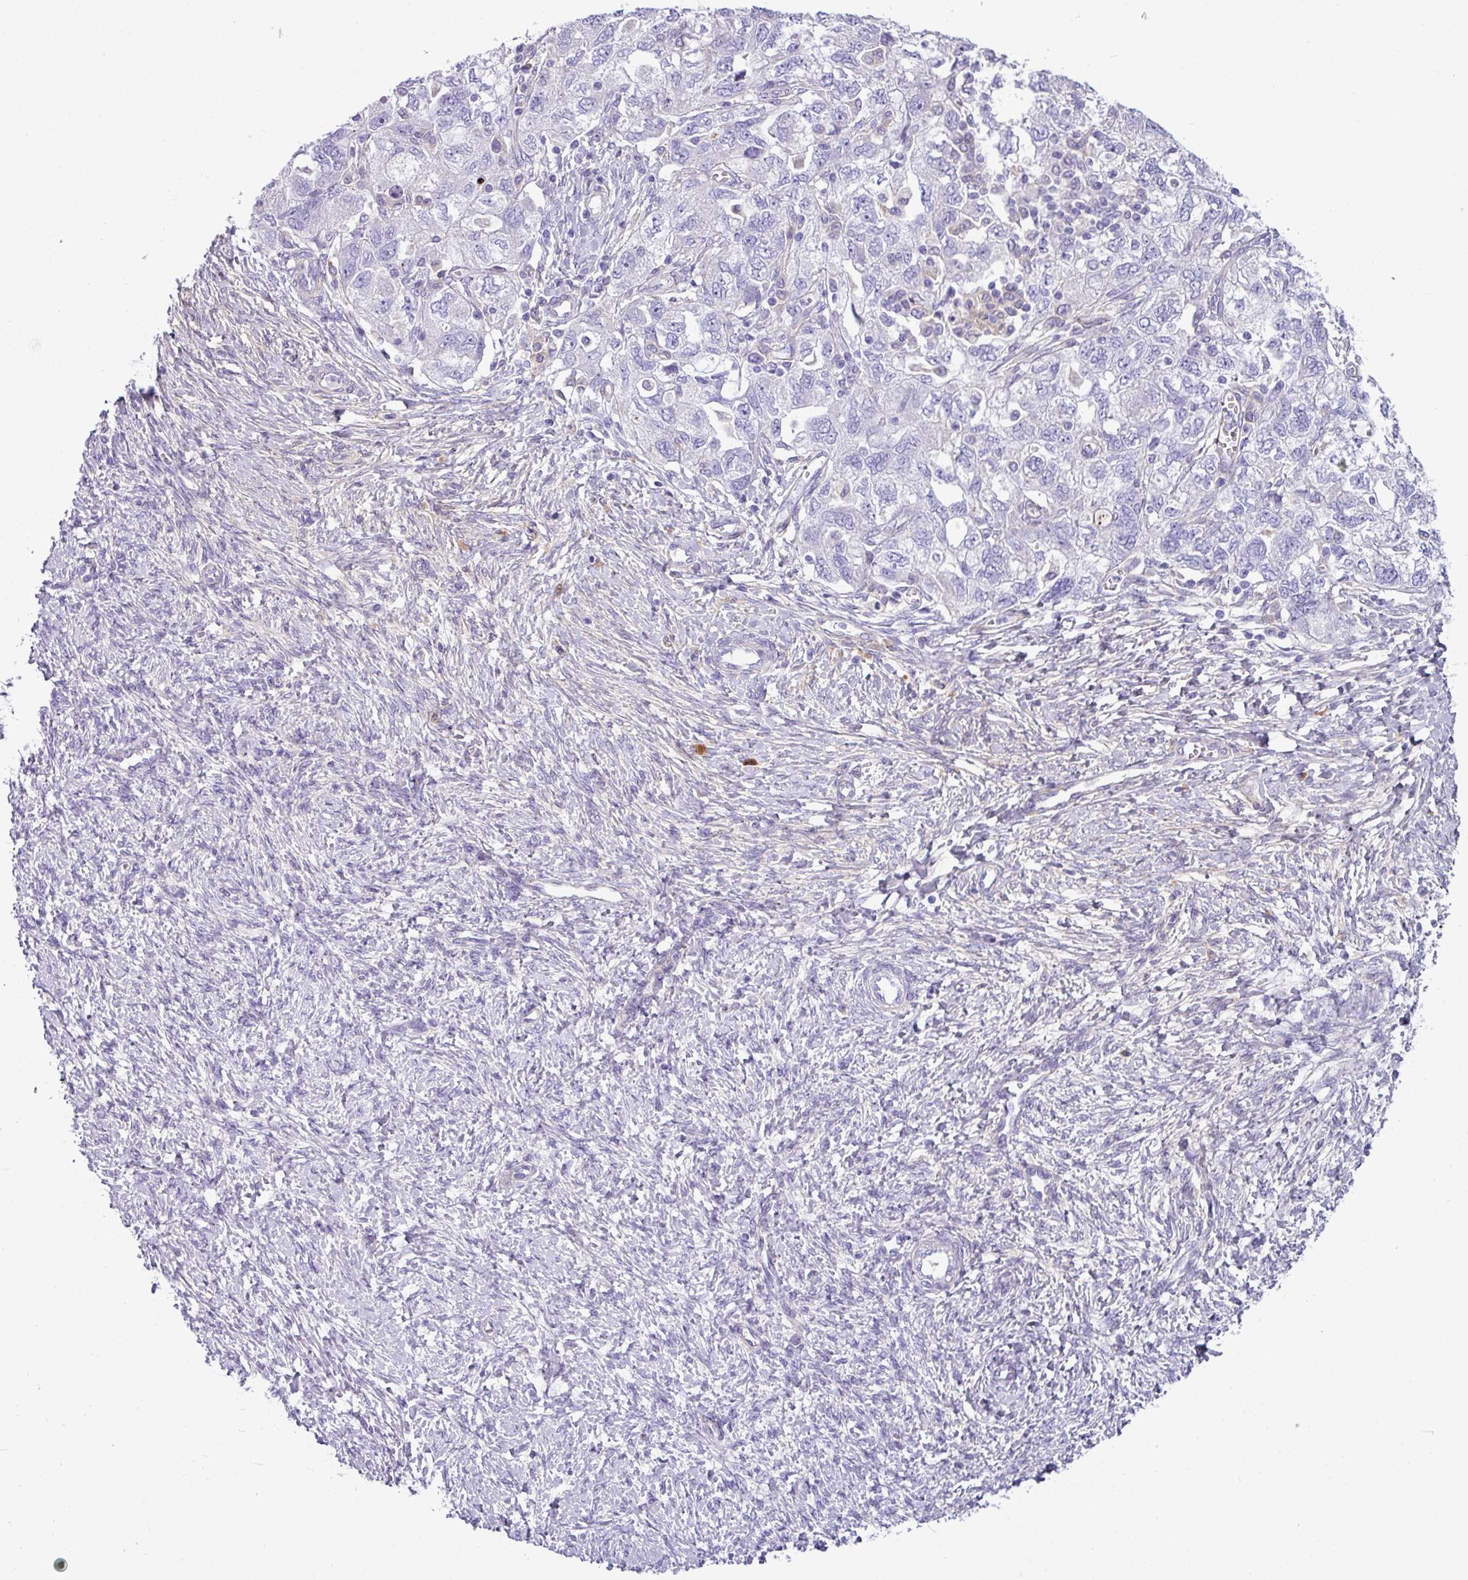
{"staining": {"intensity": "negative", "quantity": "none", "location": "none"}, "tissue": "ovarian cancer", "cell_type": "Tumor cells", "image_type": "cancer", "snomed": [{"axis": "morphology", "description": "Carcinoma, NOS"}, {"axis": "morphology", "description": "Cystadenocarcinoma, serous, NOS"}, {"axis": "topography", "description": "Ovary"}], "caption": "Tumor cells show no significant protein expression in ovarian cancer. (Immunohistochemistry (ihc), brightfield microscopy, high magnification).", "gene": "KIRREL3", "patient": {"sex": "female", "age": 69}}